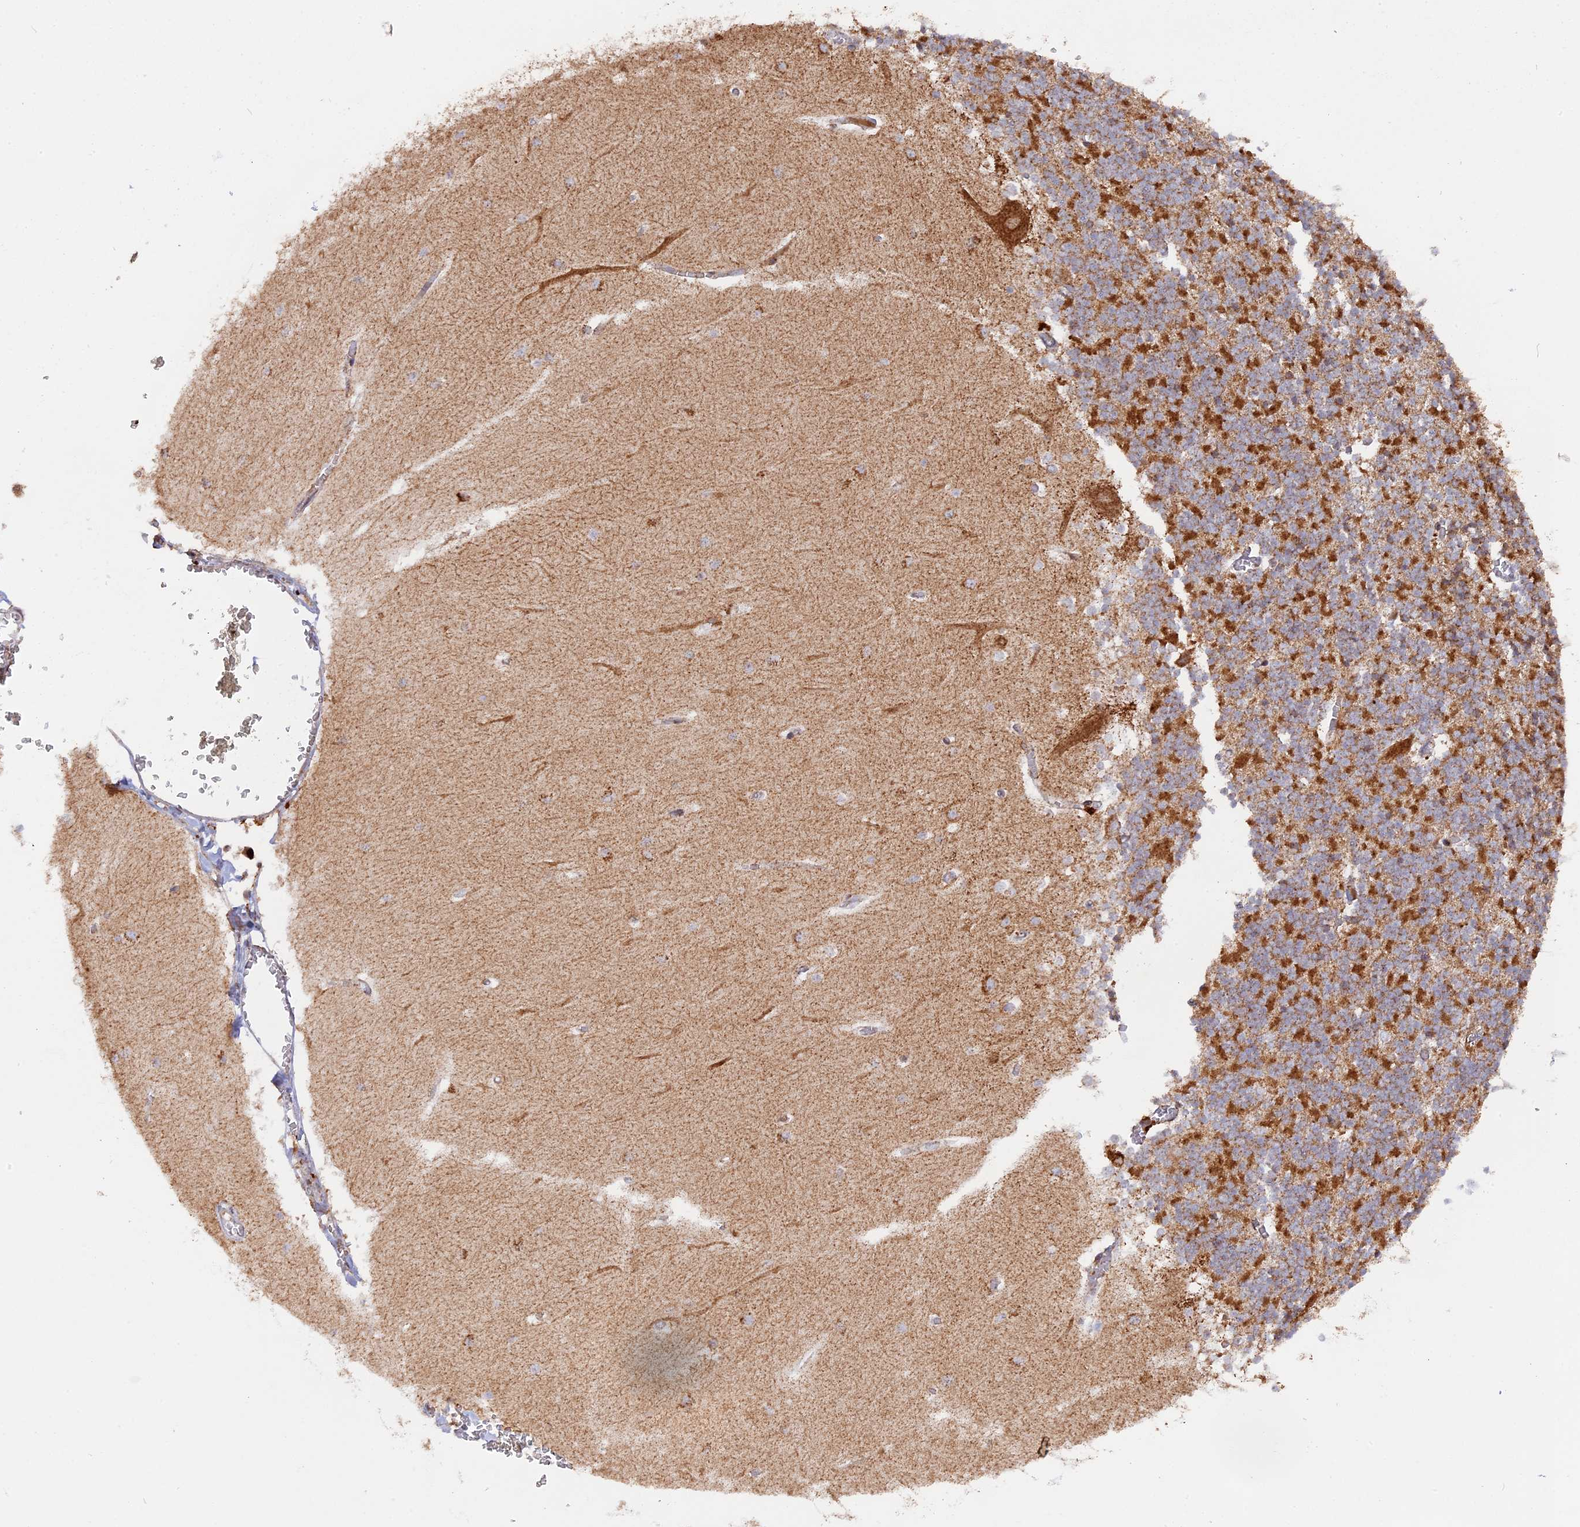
{"staining": {"intensity": "moderate", "quantity": "25%-75%", "location": "cytoplasmic/membranous"}, "tissue": "cerebellum", "cell_type": "Cells in granular layer", "image_type": "normal", "snomed": [{"axis": "morphology", "description": "Normal tissue, NOS"}, {"axis": "topography", "description": "Cerebellum"}], "caption": "A micrograph of human cerebellum stained for a protein exhibits moderate cytoplasmic/membranous brown staining in cells in granular layer. (IHC, brightfield microscopy, high magnification).", "gene": "MPV17L", "patient": {"sex": "male", "age": 37}}